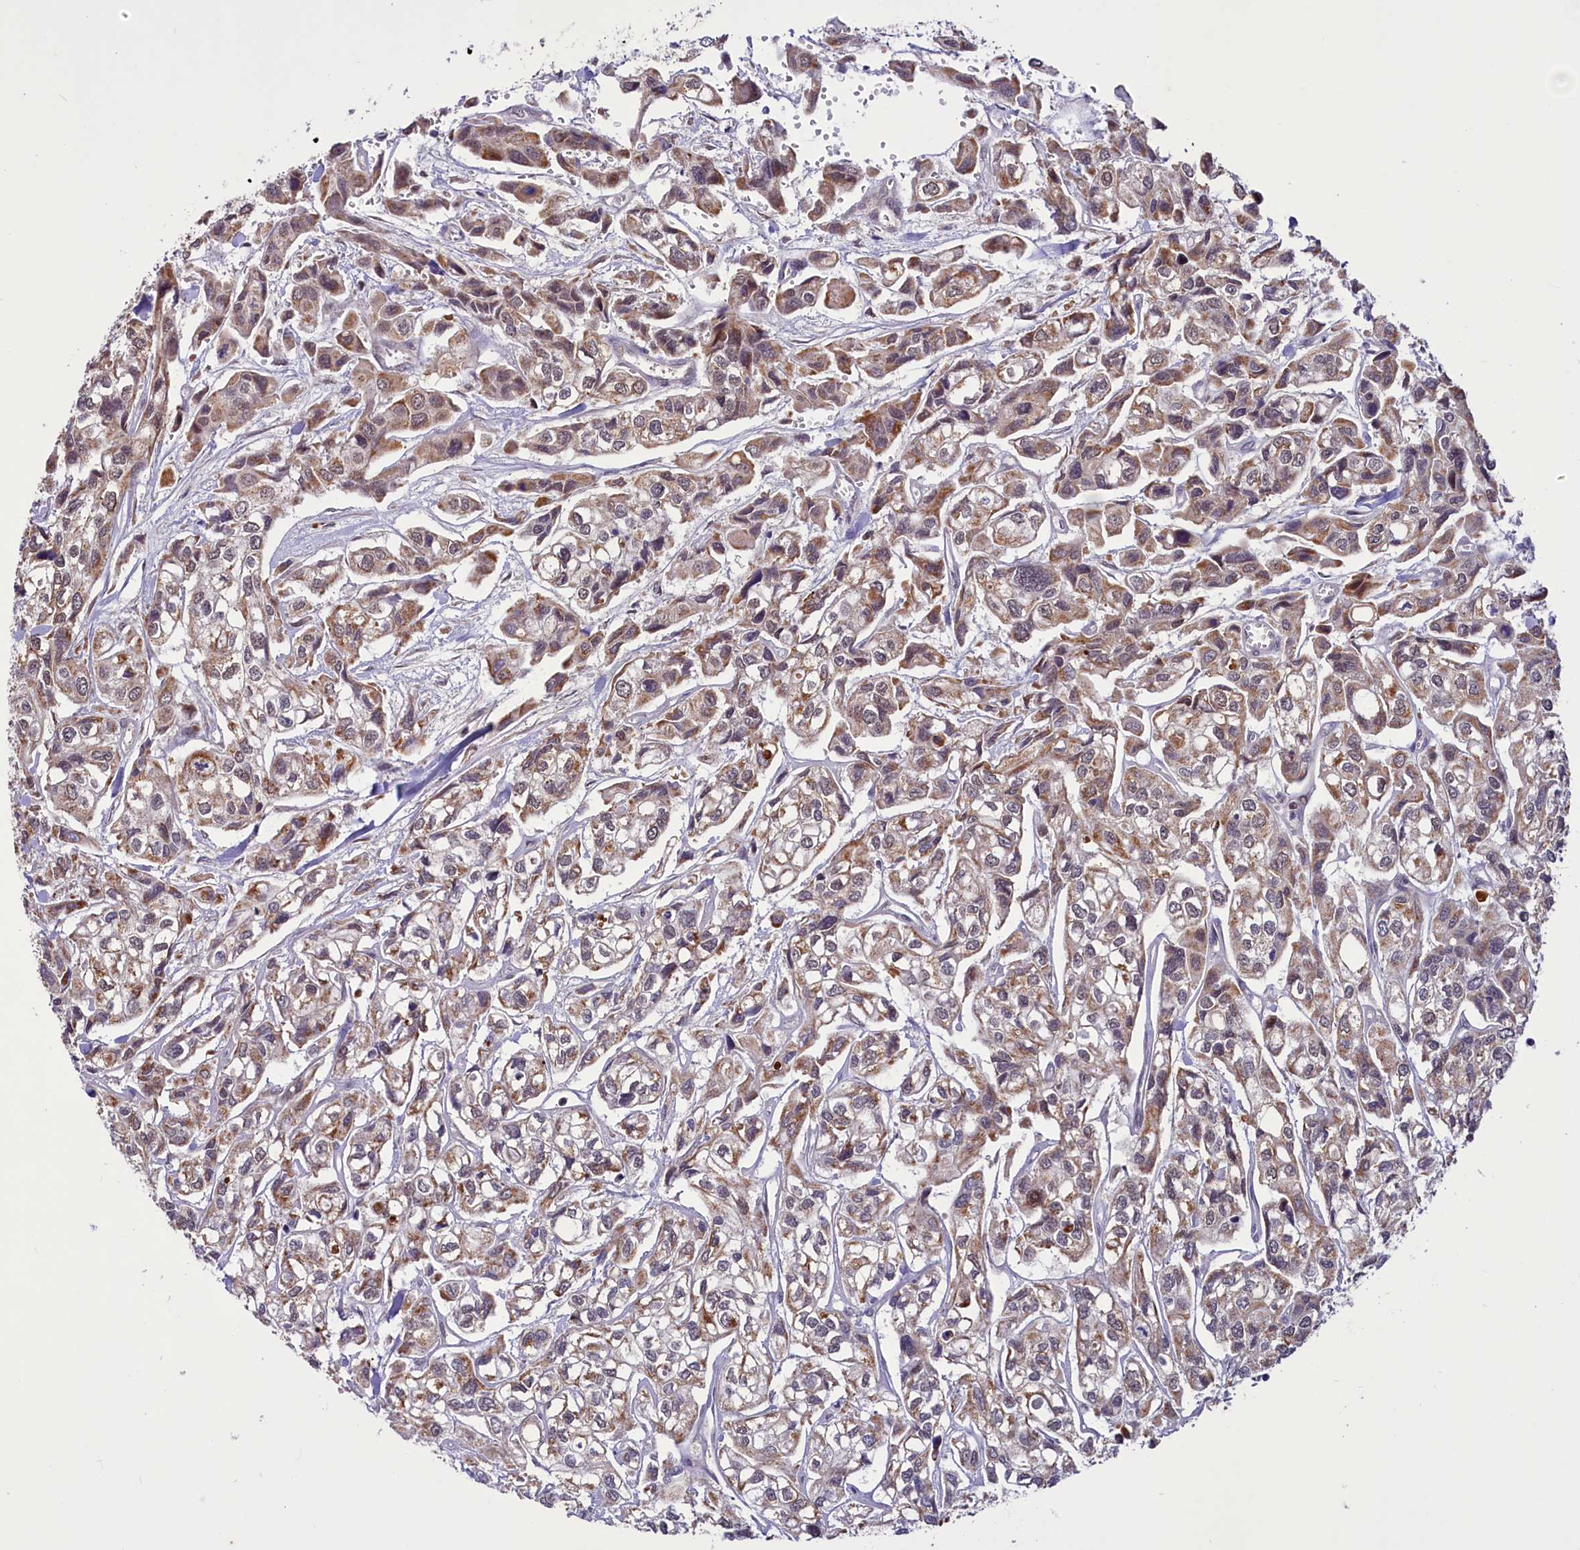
{"staining": {"intensity": "moderate", "quantity": "25%-75%", "location": "cytoplasmic/membranous"}, "tissue": "urothelial cancer", "cell_type": "Tumor cells", "image_type": "cancer", "snomed": [{"axis": "morphology", "description": "Urothelial carcinoma, High grade"}, {"axis": "topography", "description": "Urinary bladder"}], "caption": "Urothelial cancer tissue exhibits moderate cytoplasmic/membranous expression in about 25%-75% of tumor cells Using DAB (brown) and hematoxylin (blue) stains, captured at high magnification using brightfield microscopy.", "gene": "PHC3", "patient": {"sex": "male", "age": 67}}